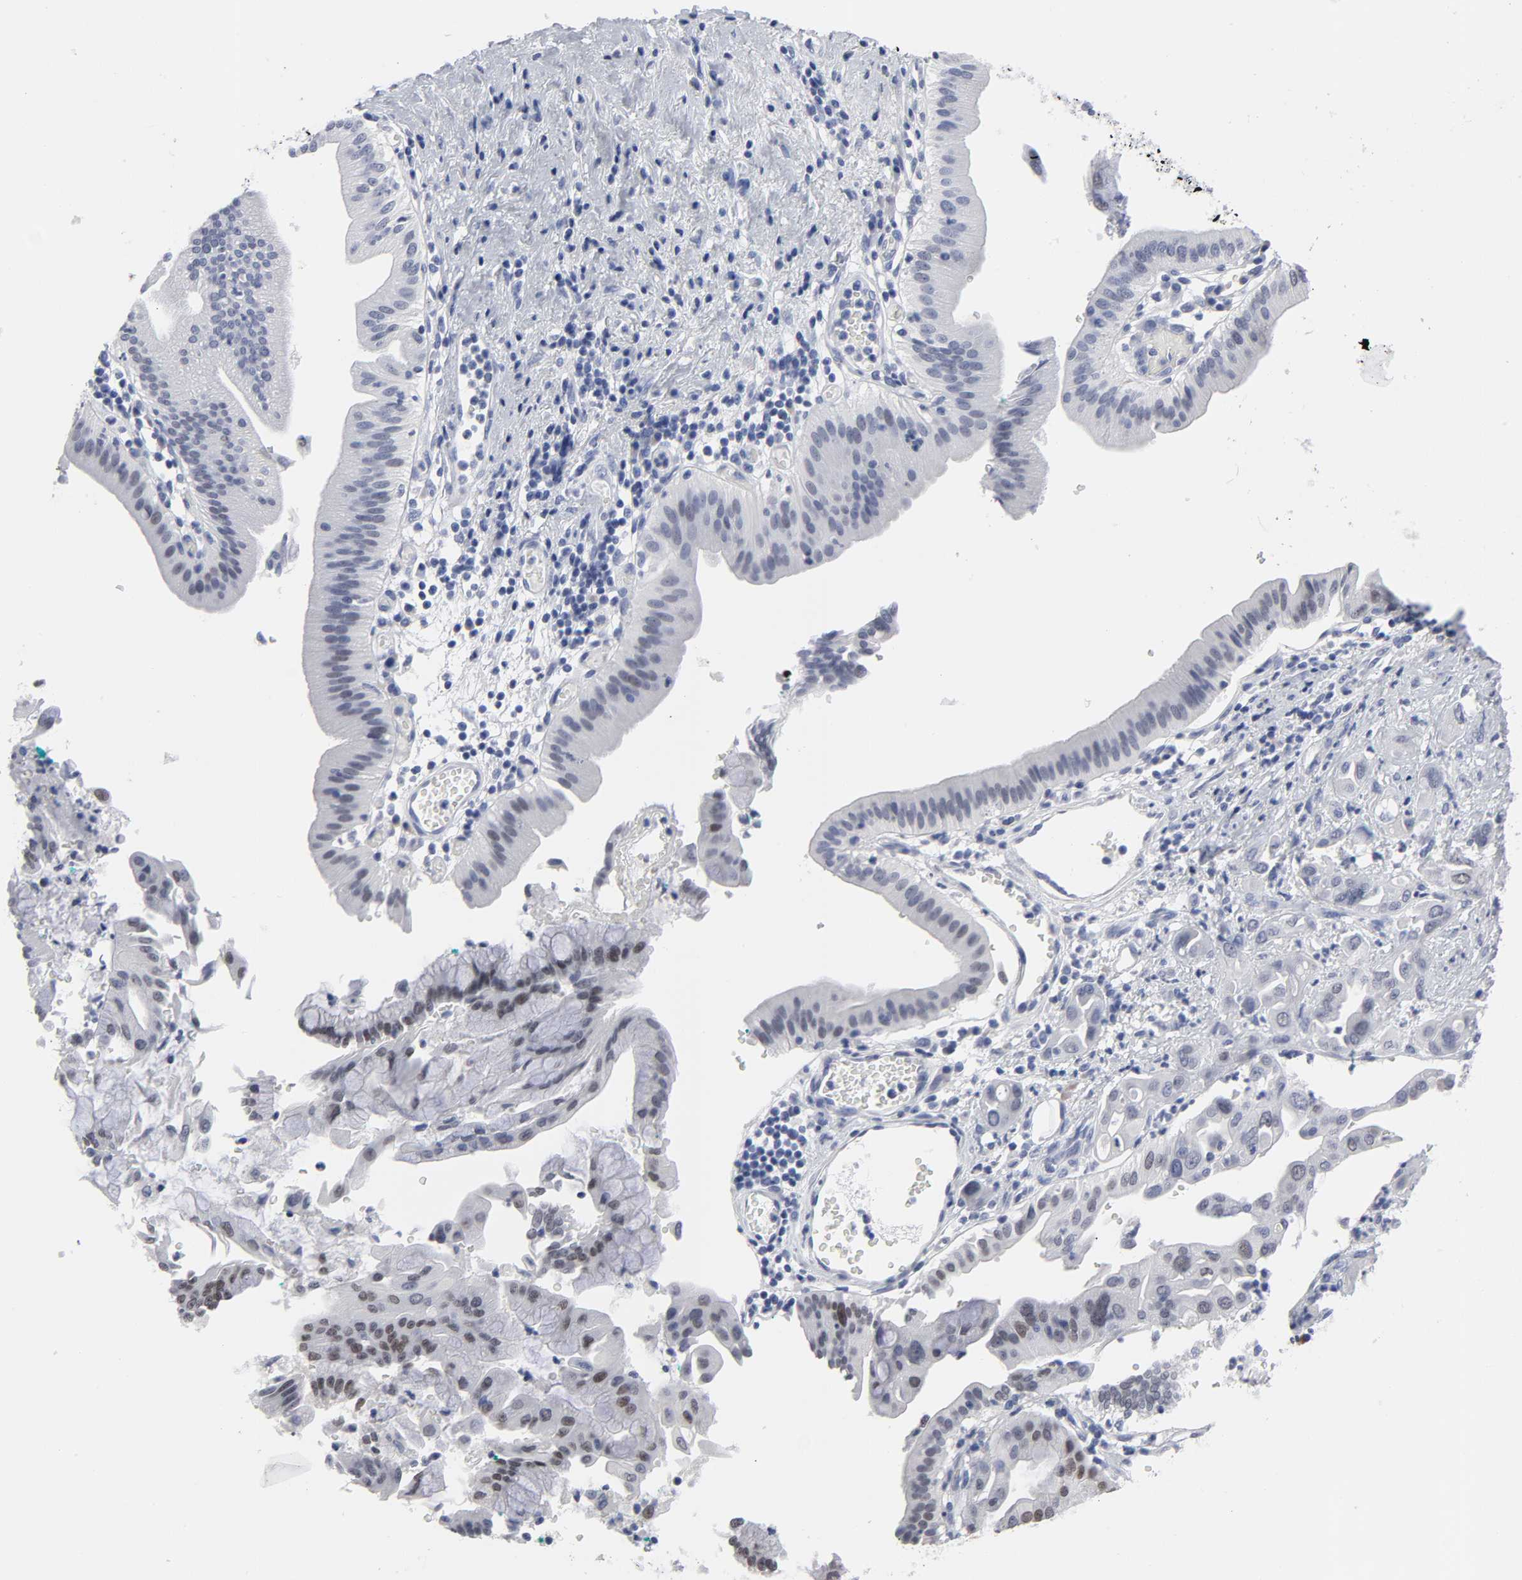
{"staining": {"intensity": "weak", "quantity": "<25%", "location": "cytoplasmic/membranous,nuclear"}, "tissue": "pancreatic cancer", "cell_type": "Tumor cells", "image_type": "cancer", "snomed": [{"axis": "morphology", "description": "Adenocarcinoma, NOS"}, {"axis": "morphology", "description": "Adenocarcinoma, metastatic, NOS"}, {"axis": "topography", "description": "Lymph node"}, {"axis": "topography", "description": "Pancreas"}, {"axis": "topography", "description": "Duodenum"}], "caption": "DAB immunohistochemical staining of human pancreatic cancer reveals no significant staining in tumor cells. Brightfield microscopy of immunohistochemistry stained with DAB (3,3'-diaminobenzidine) (brown) and hematoxylin (blue), captured at high magnification.", "gene": "HNF4A", "patient": {"sex": "female", "age": 64}}